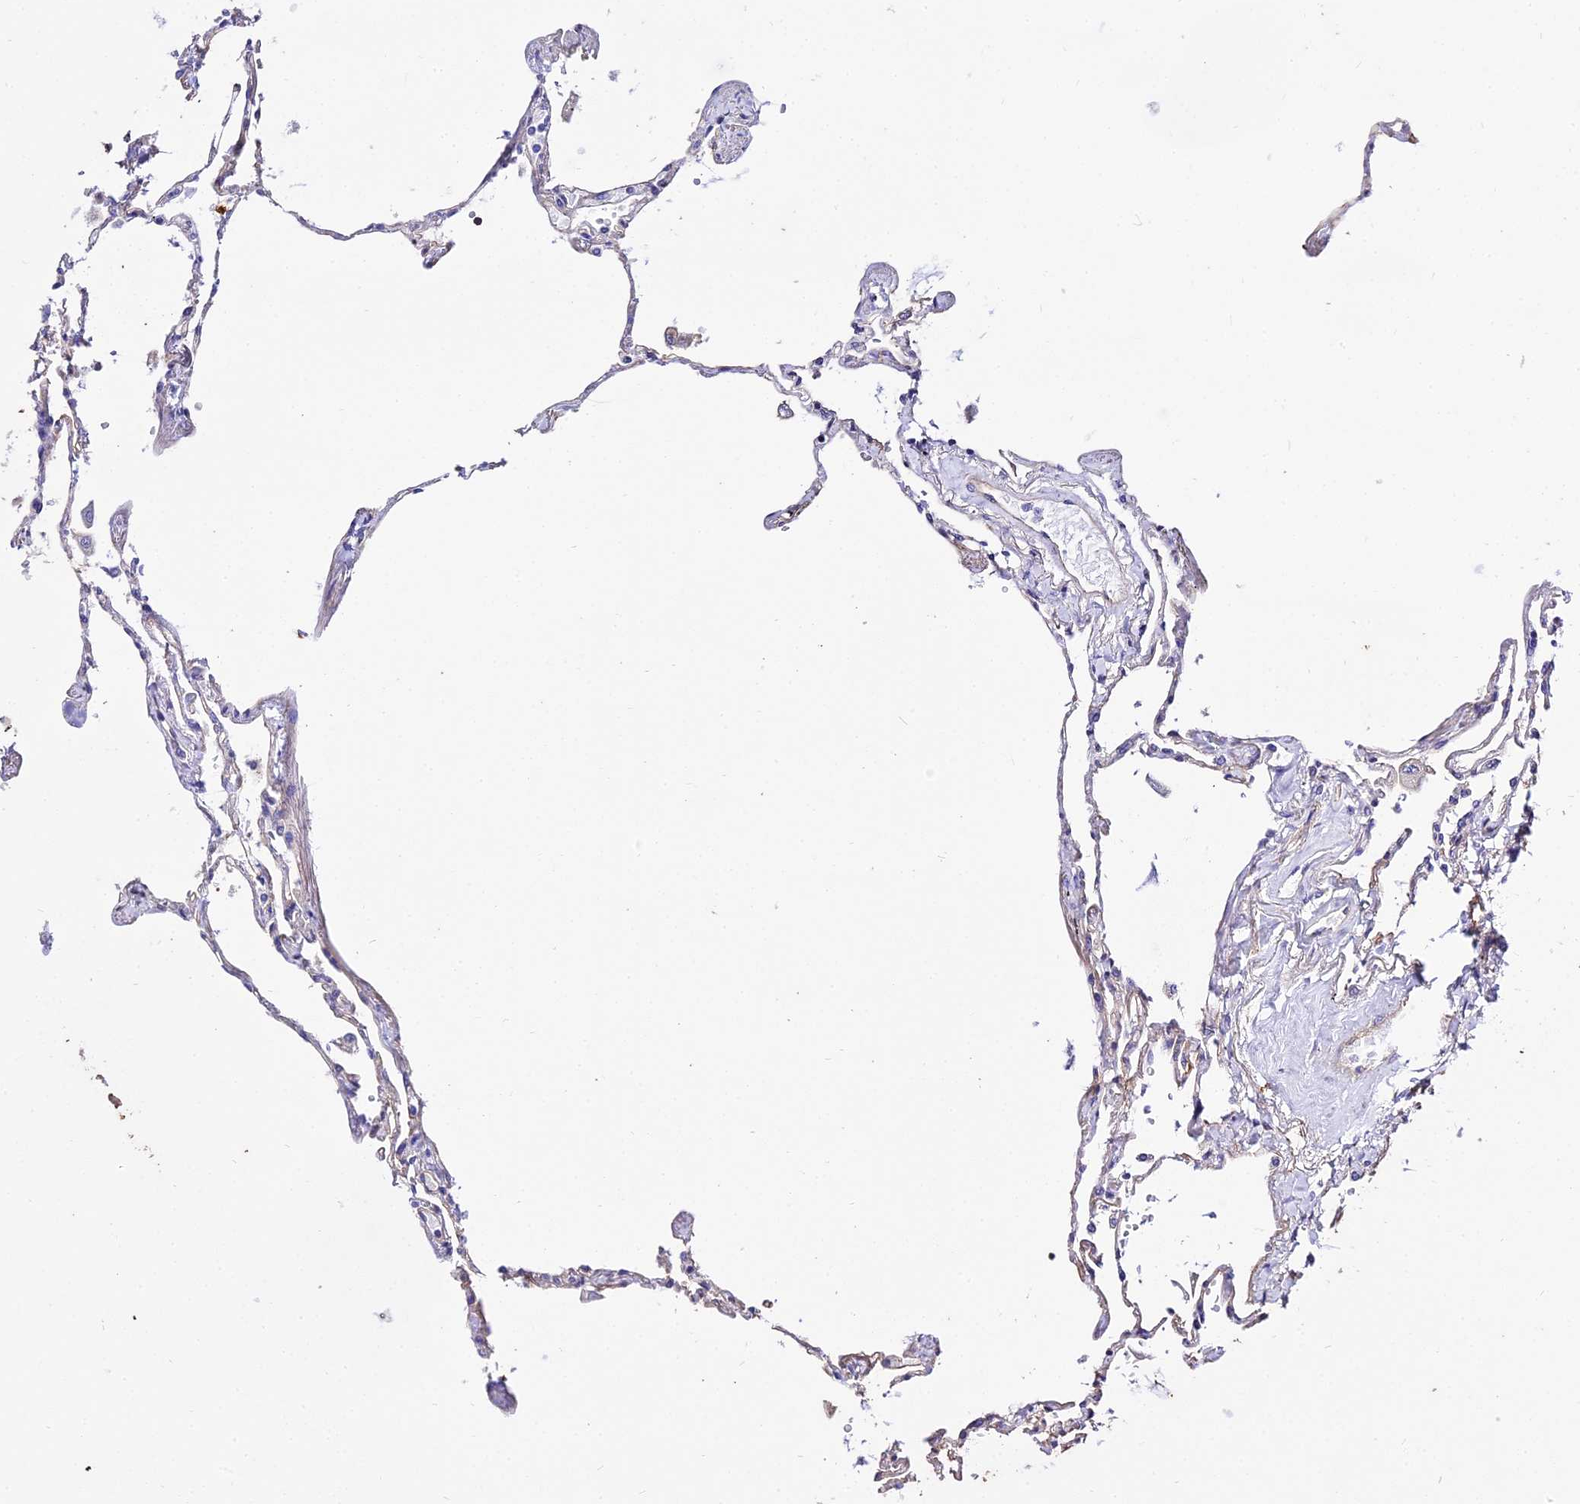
{"staining": {"intensity": "strong", "quantity": "25%-75%", "location": "cytoplasmic/membranous"}, "tissue": "lung", "cell_type": "Alveolar cells", "image_type": "normal", "snomed": [{"axis": "morphology", "description": "Normal tissue, NOS"}, {"axis": "topography", "description": "Lung"}], "caption": "Normal lung shows strong cytoplasmic/membranous staining in approximately 25%-75% of alveolar cells, visualized by immunohistochemistry.", "gene": "TUBA1A", "patient": {"sex": "female", "age": 67}}